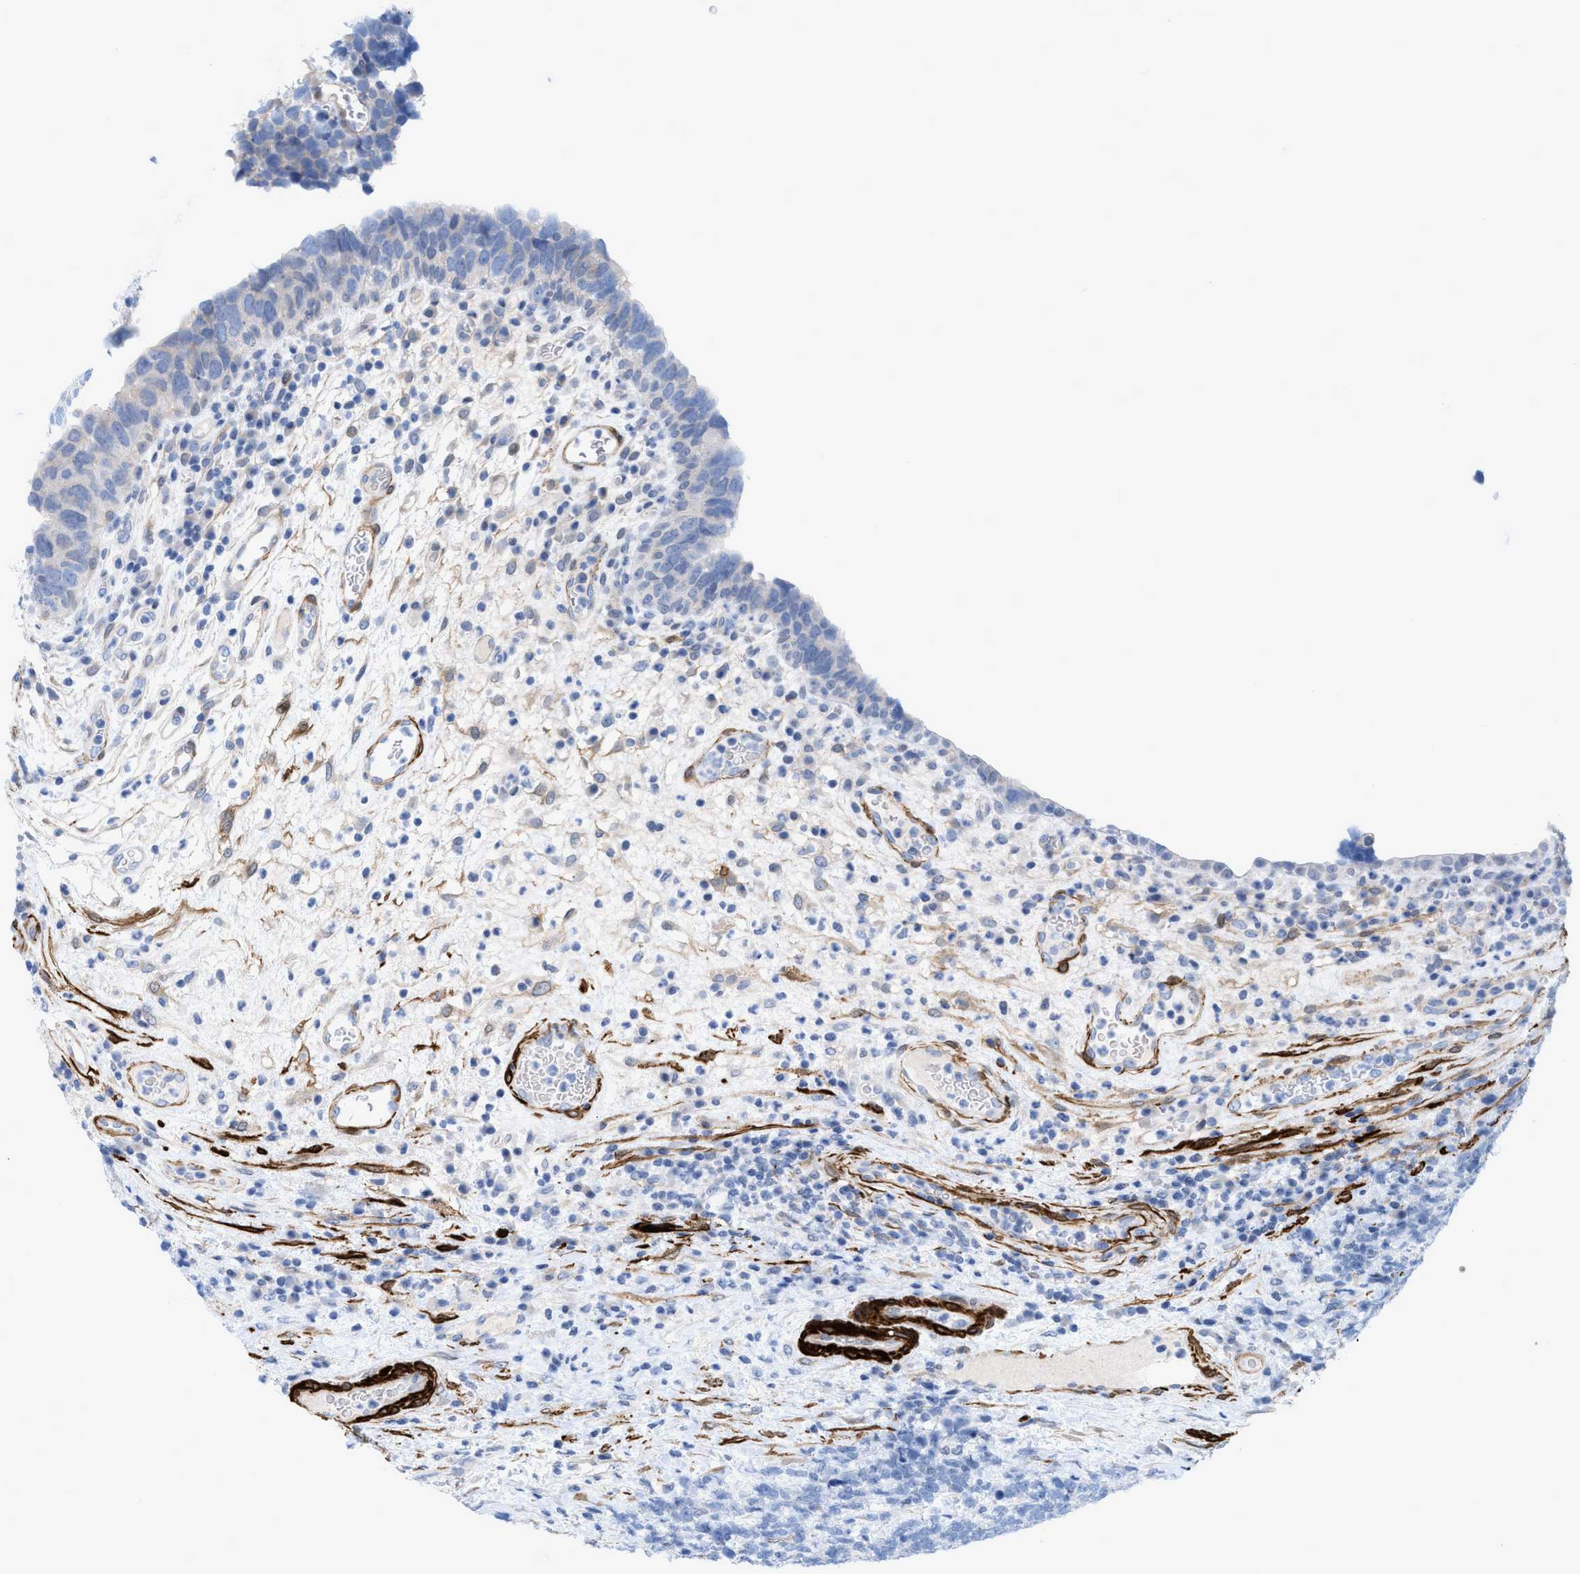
{"staining": {"intensity": "negative", "quantity": "none", "location": "none"}, "tissue": "urothelial cancer", "cell_type": "Tumor cells", "image_type": "cancer", "snomed": [{"axis": "morphology", "description": "Urothelial carcinoma, High grade"}, {"axis": "topography", "description": "Urinary bladder"}], "caption": "Image shows no significant protein staining in tumor cells of high-grade urothelial carcinoma. The staining is performed using DAB (3,3'-diaminobenzidine) brown chromogen with nuclei counter-stained in using hematoxylin.", "gene": "TAGLN", "patient": {"sex": "female", "age": 82}}